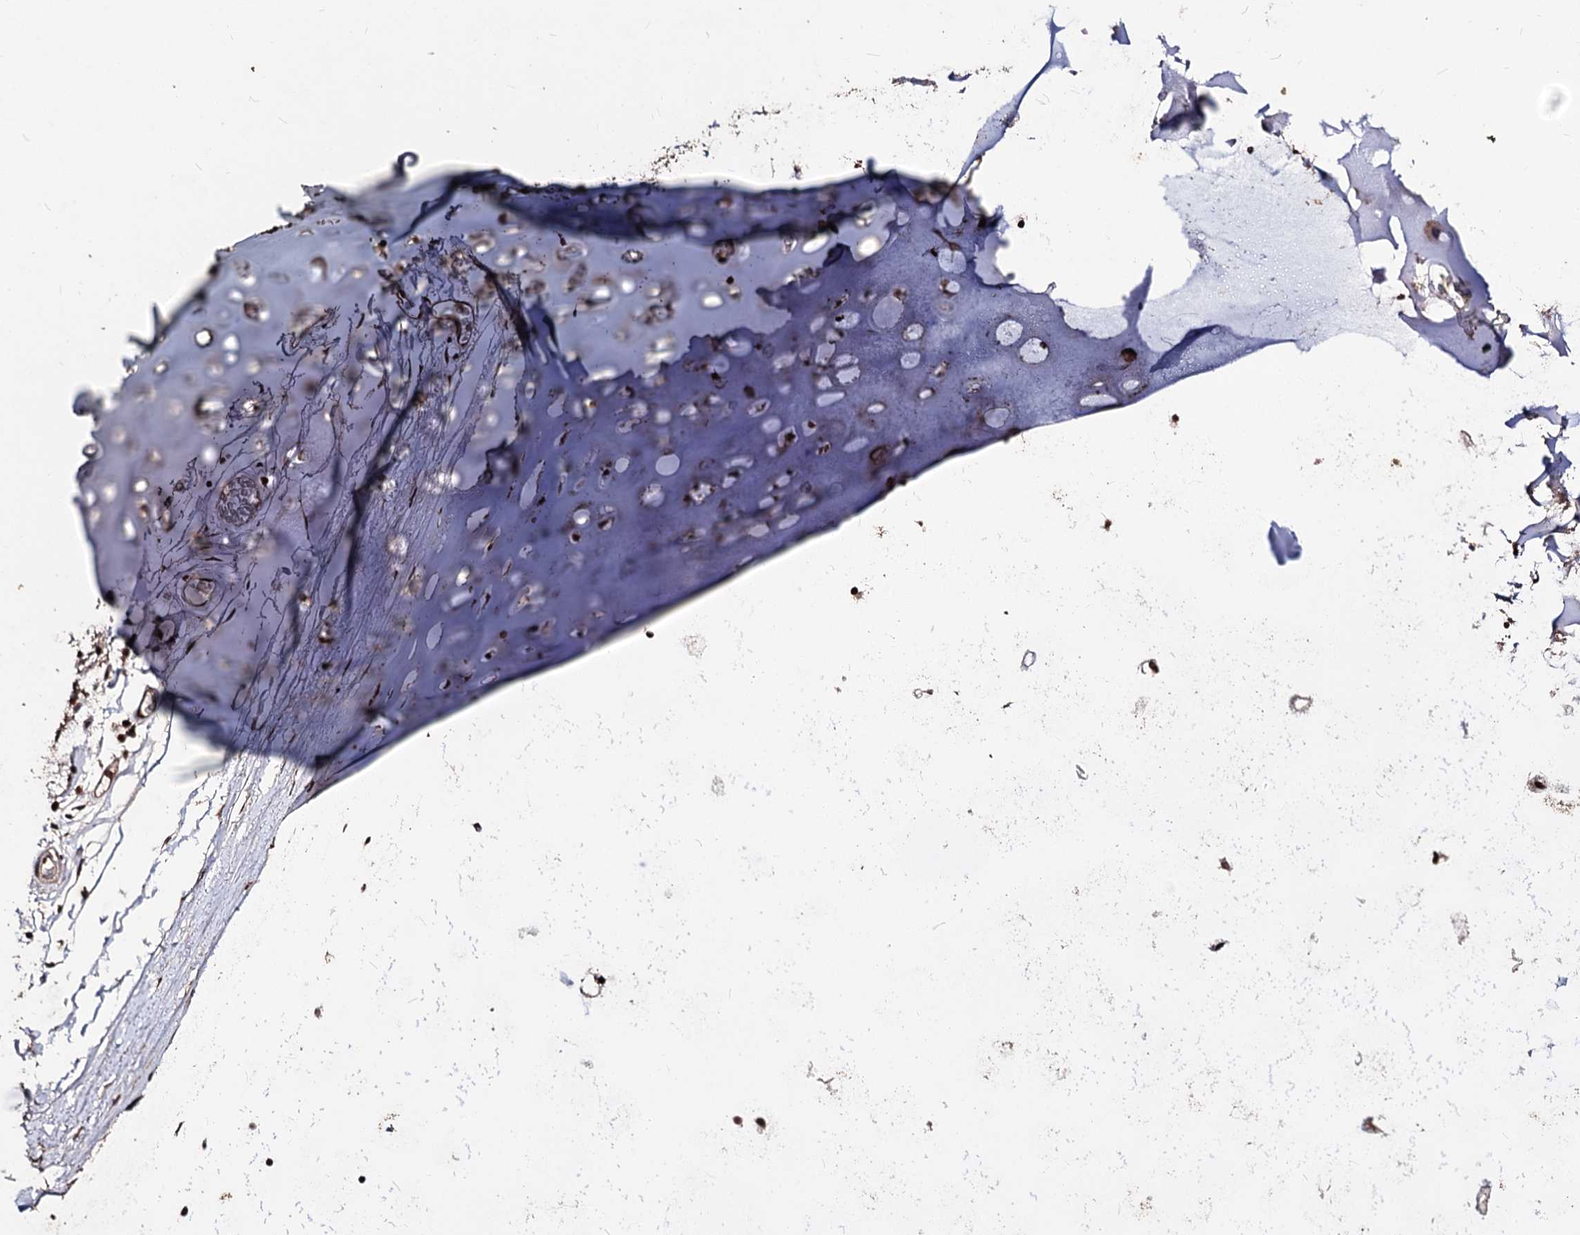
{"staining": {"intensity": "moderate", "quantity": ">75%", "location": "nuclear"}, "tissue": "adipose tissue", "cell_type": "Adipocytes", "image_type": "normal", "snomed": [{"axis": "morphology", "description": "Normal tissue, NOS"}, {"axis": "topography", "description": "Lymph node"}, {"axis": "topography", "description": "Bronchus"}], "caption": "Benign adipose tissue reveals moderate nuclear positivity in about >75% of adipocytes, visualized by immunohistochemistry.", "gene": "U2SURP", "patient": {"sex": "male", "age": 63}}